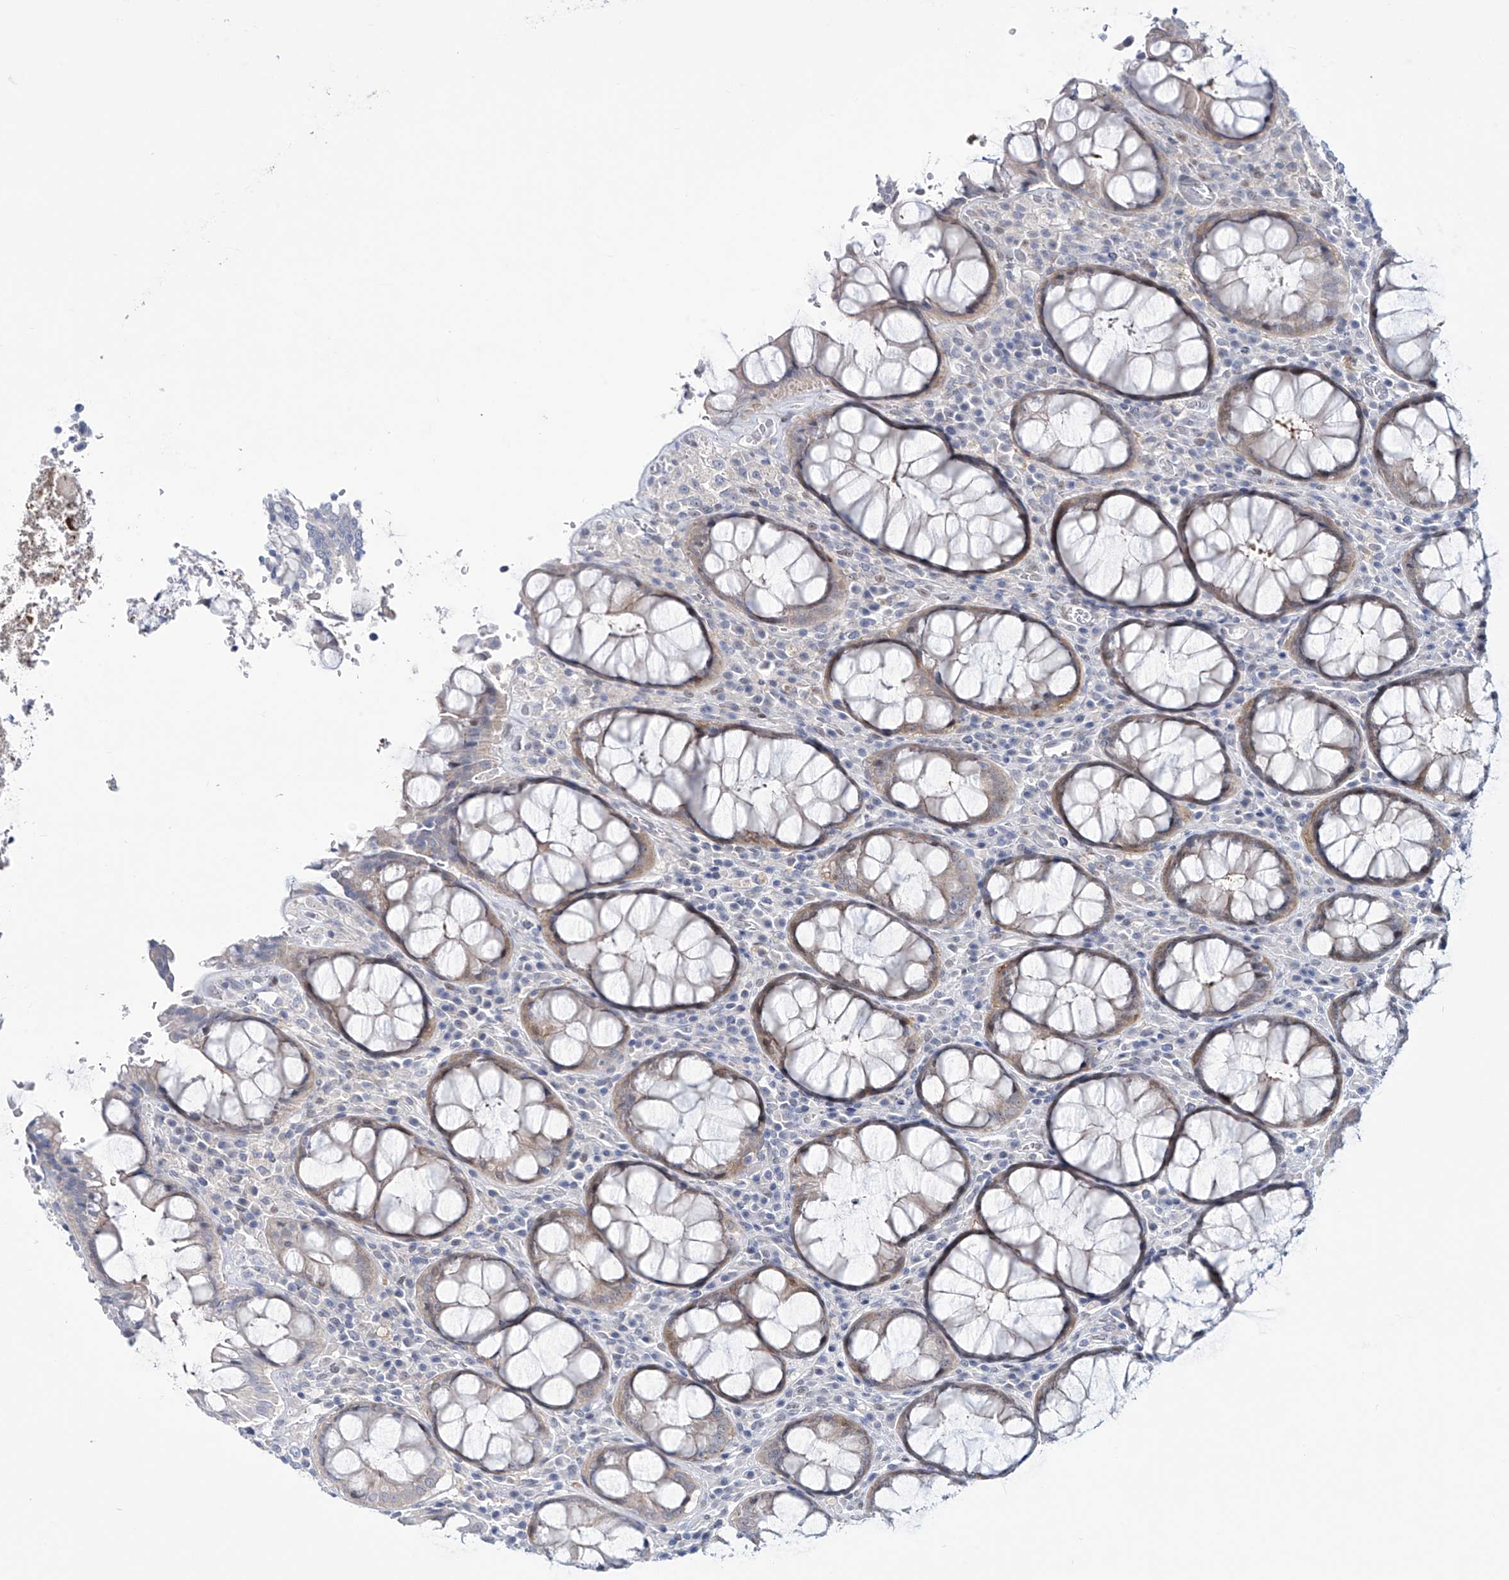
{"staining": {"intensity": "moderate", "quantity": "25%-75%", "location": "cytoplasmic/membranous"}, "tissue": "rectum", "cell_type": "Glandular cells", "image_type": "normal", "snomed": [{"axis": "morphology", "description": "Normal tissue, NOS"}, {"axis": "topography", "description": "Rectum"}], "caption": "Immunohistochemical staining of normal human rectum shows medium levels of moderate cytoplasmic/membranous positivity in approximately 25%-75% of glandular cells.", "gene": "TRIM60", "patient": {"sex": "male", "age": 64}}